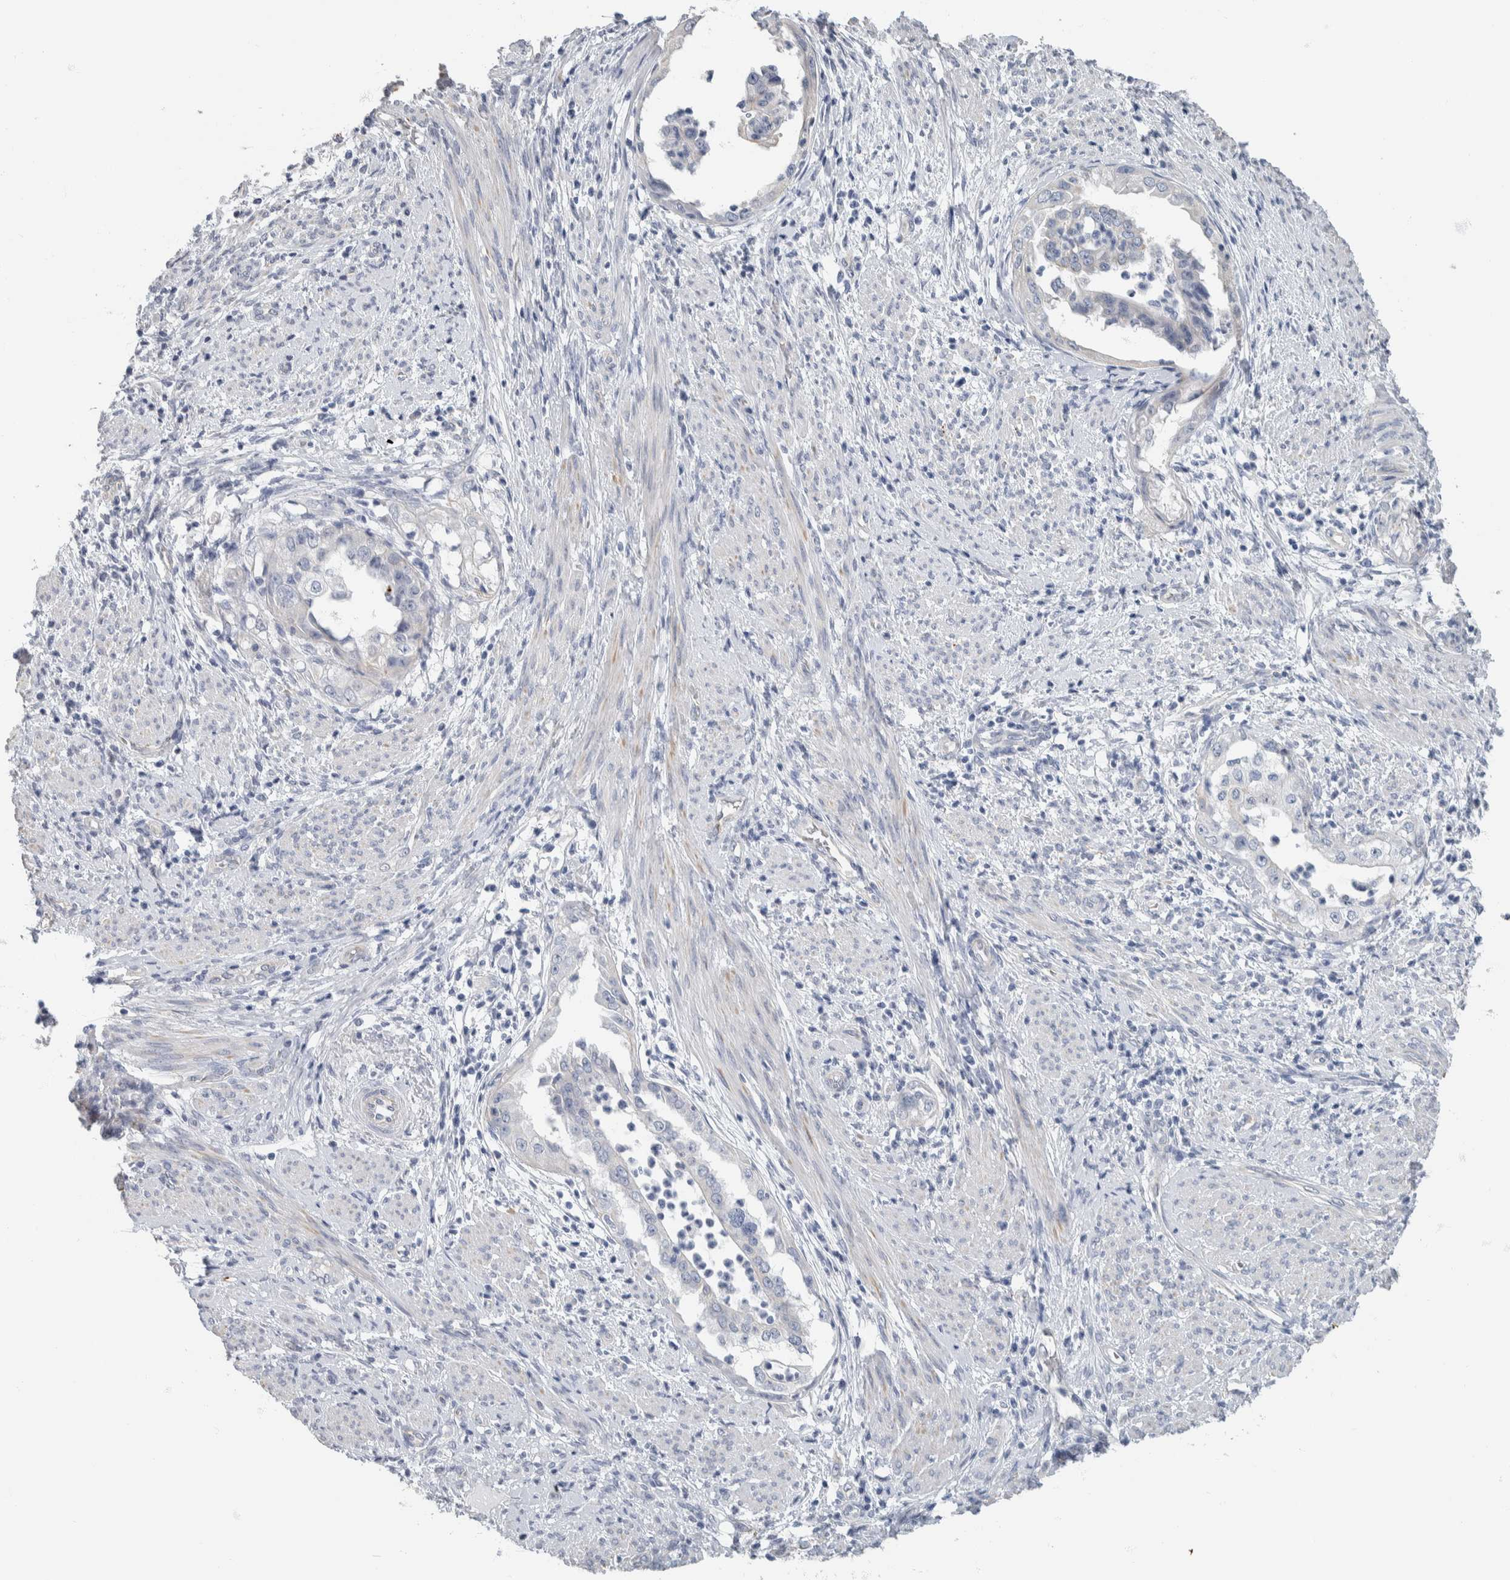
{"staining": {"intensity": "negative", "quantity": "none", "location": "none"}, "tissue": "endometrial cancer", "cell_type": "Tumor cells", "image_type": "cancer", "snomed": [{"axis": "morphology", "description": "Adenocarcinoma, NOS"}, {"axis": "topography", "description": "Endometrium"}], "caption": "A high-resolution photomicrograph shows immunohistochemistry (IHC) staining of endometrial adenocarcinoma, which shows no significant positivity in tumor cells.", "gene": "NEFM", "patient": {"sex": "female", "age": 85}}